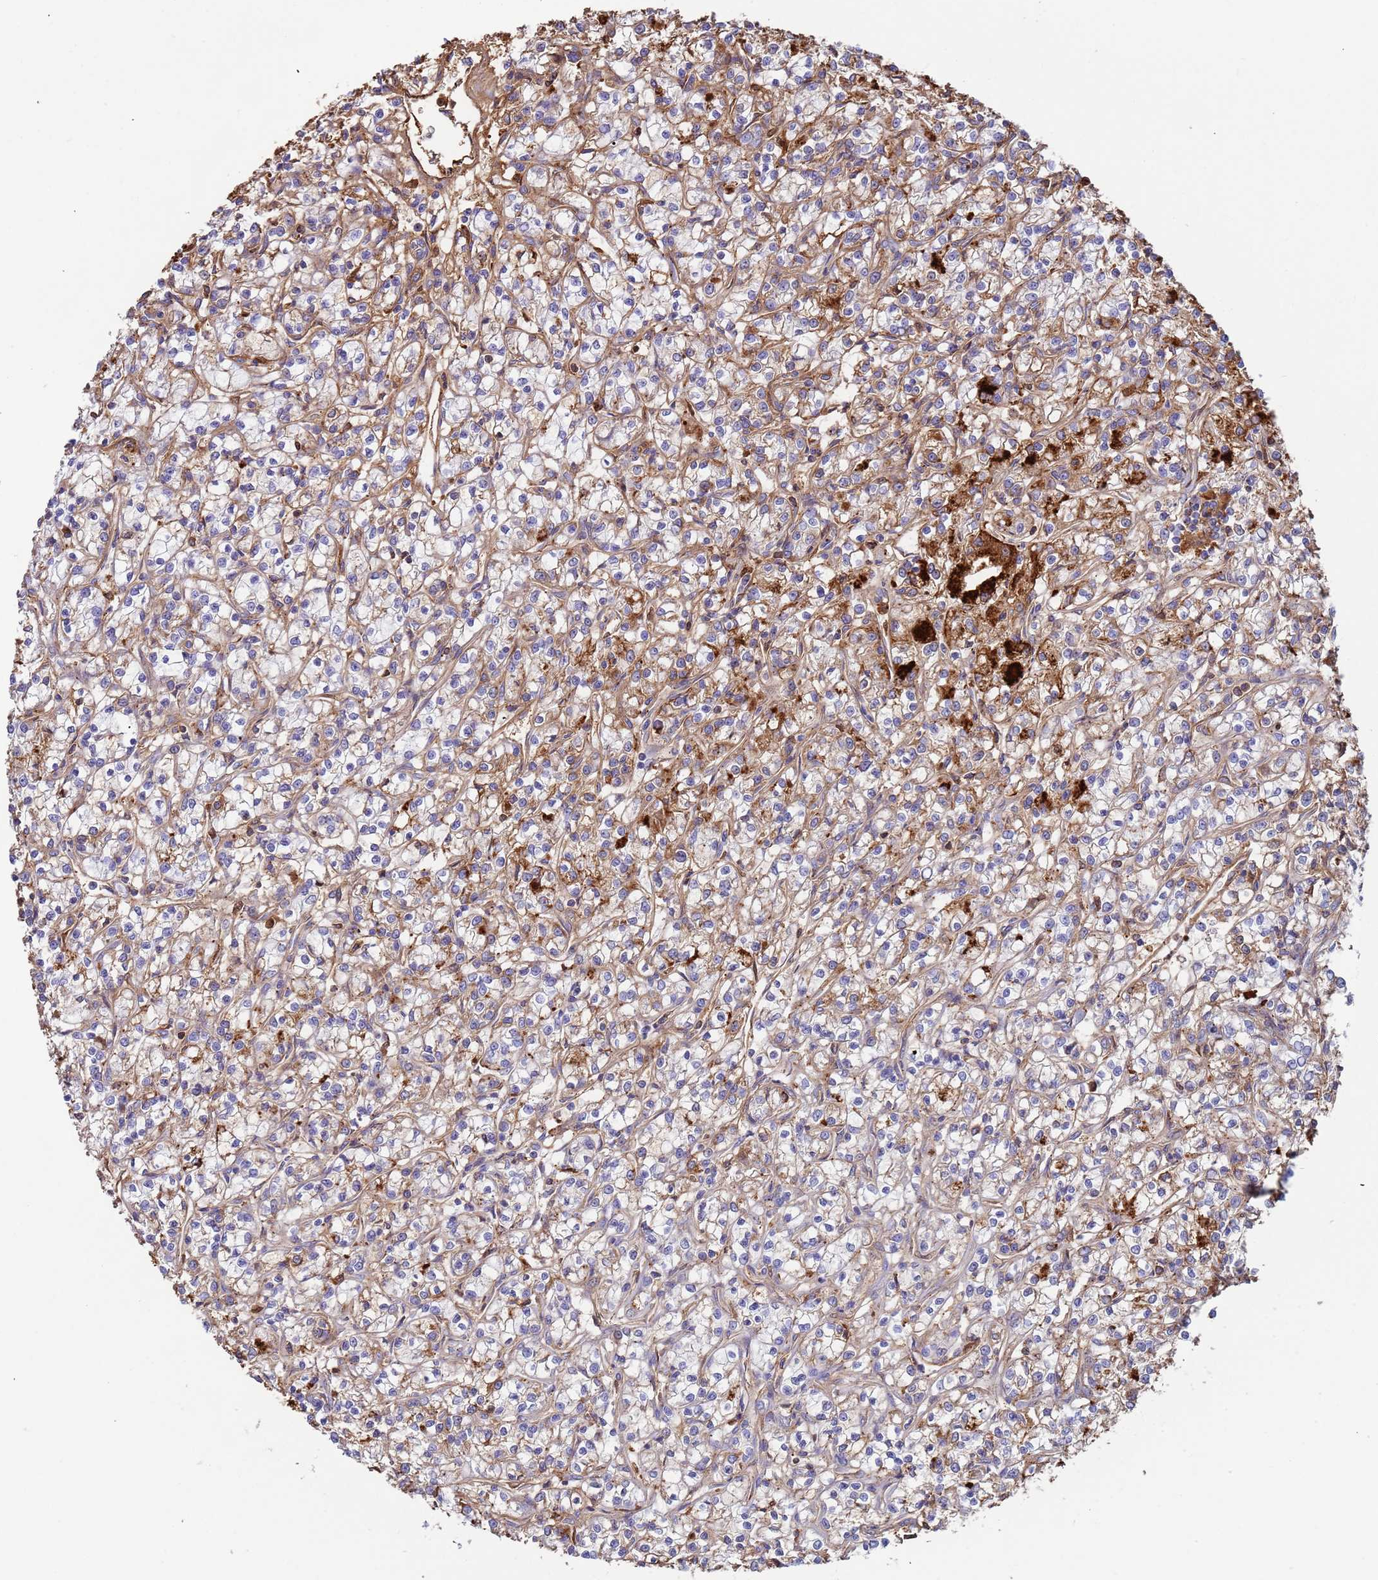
{"staining": {"intensity": "moderate", "quantity": "25%-75%", "location": "cytoplasmic/membranous"}, "tissue": "renal cancer", "cell_type": "Tumor cells", "image_type": "cancer", "snomed": [{"axis": "morphology", "description": "Adenocarcinoma, NOS"}, {"axis": "topography", "description": "Kidney"}], "caption": "Immunohistochemical staining of human adenocarcinoma (renal) shows medium levels of moderate cytoplasmic/membranous positivity in approximately 25%-75% of tumor cells.", "gene": "CYSLTR2", "patient": {"sex": "female", "age": 59}}